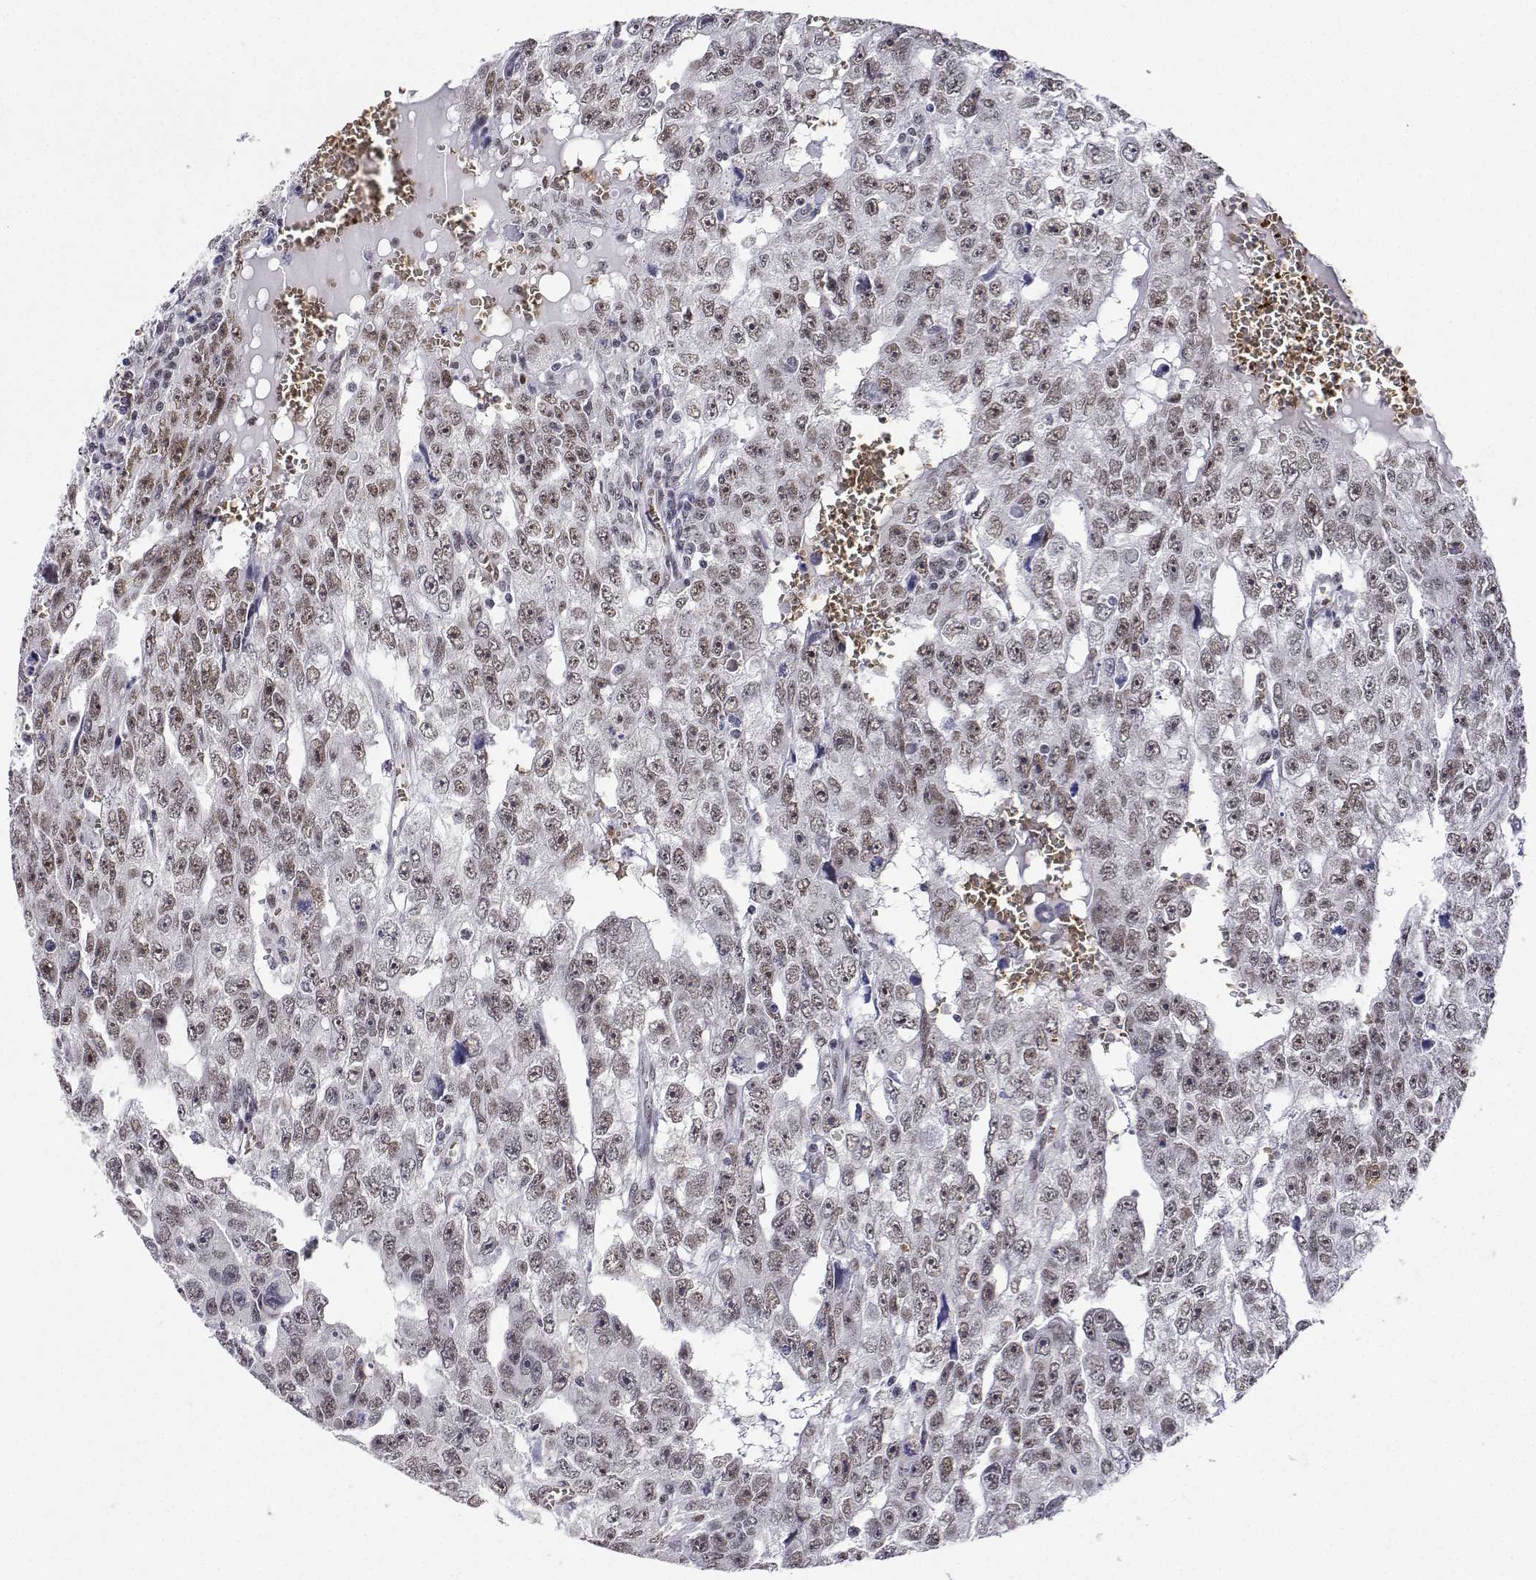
{"staining": {"intensity": "moderate", "quantity": ">75%", "location": "nuclear"}, "tissue": "testis cancer", "cell_type": "Tumor cells", "image_type": "cancer", "snomed": [{"axis": "morphology", "description": "Carcinoma, Embryonal, NOS"}, {"axis": "topography", "description": "Testis"}], "caption": "DAB (3,3'-diaminobenzidine) immunohistochemical staining of testis cancer (embryonal carcinoma) displays moderate nuclear protein staining in about >75% of tumor cells.", "gene": "ADAR", "patient": {"sex": "male", "age": 20}}